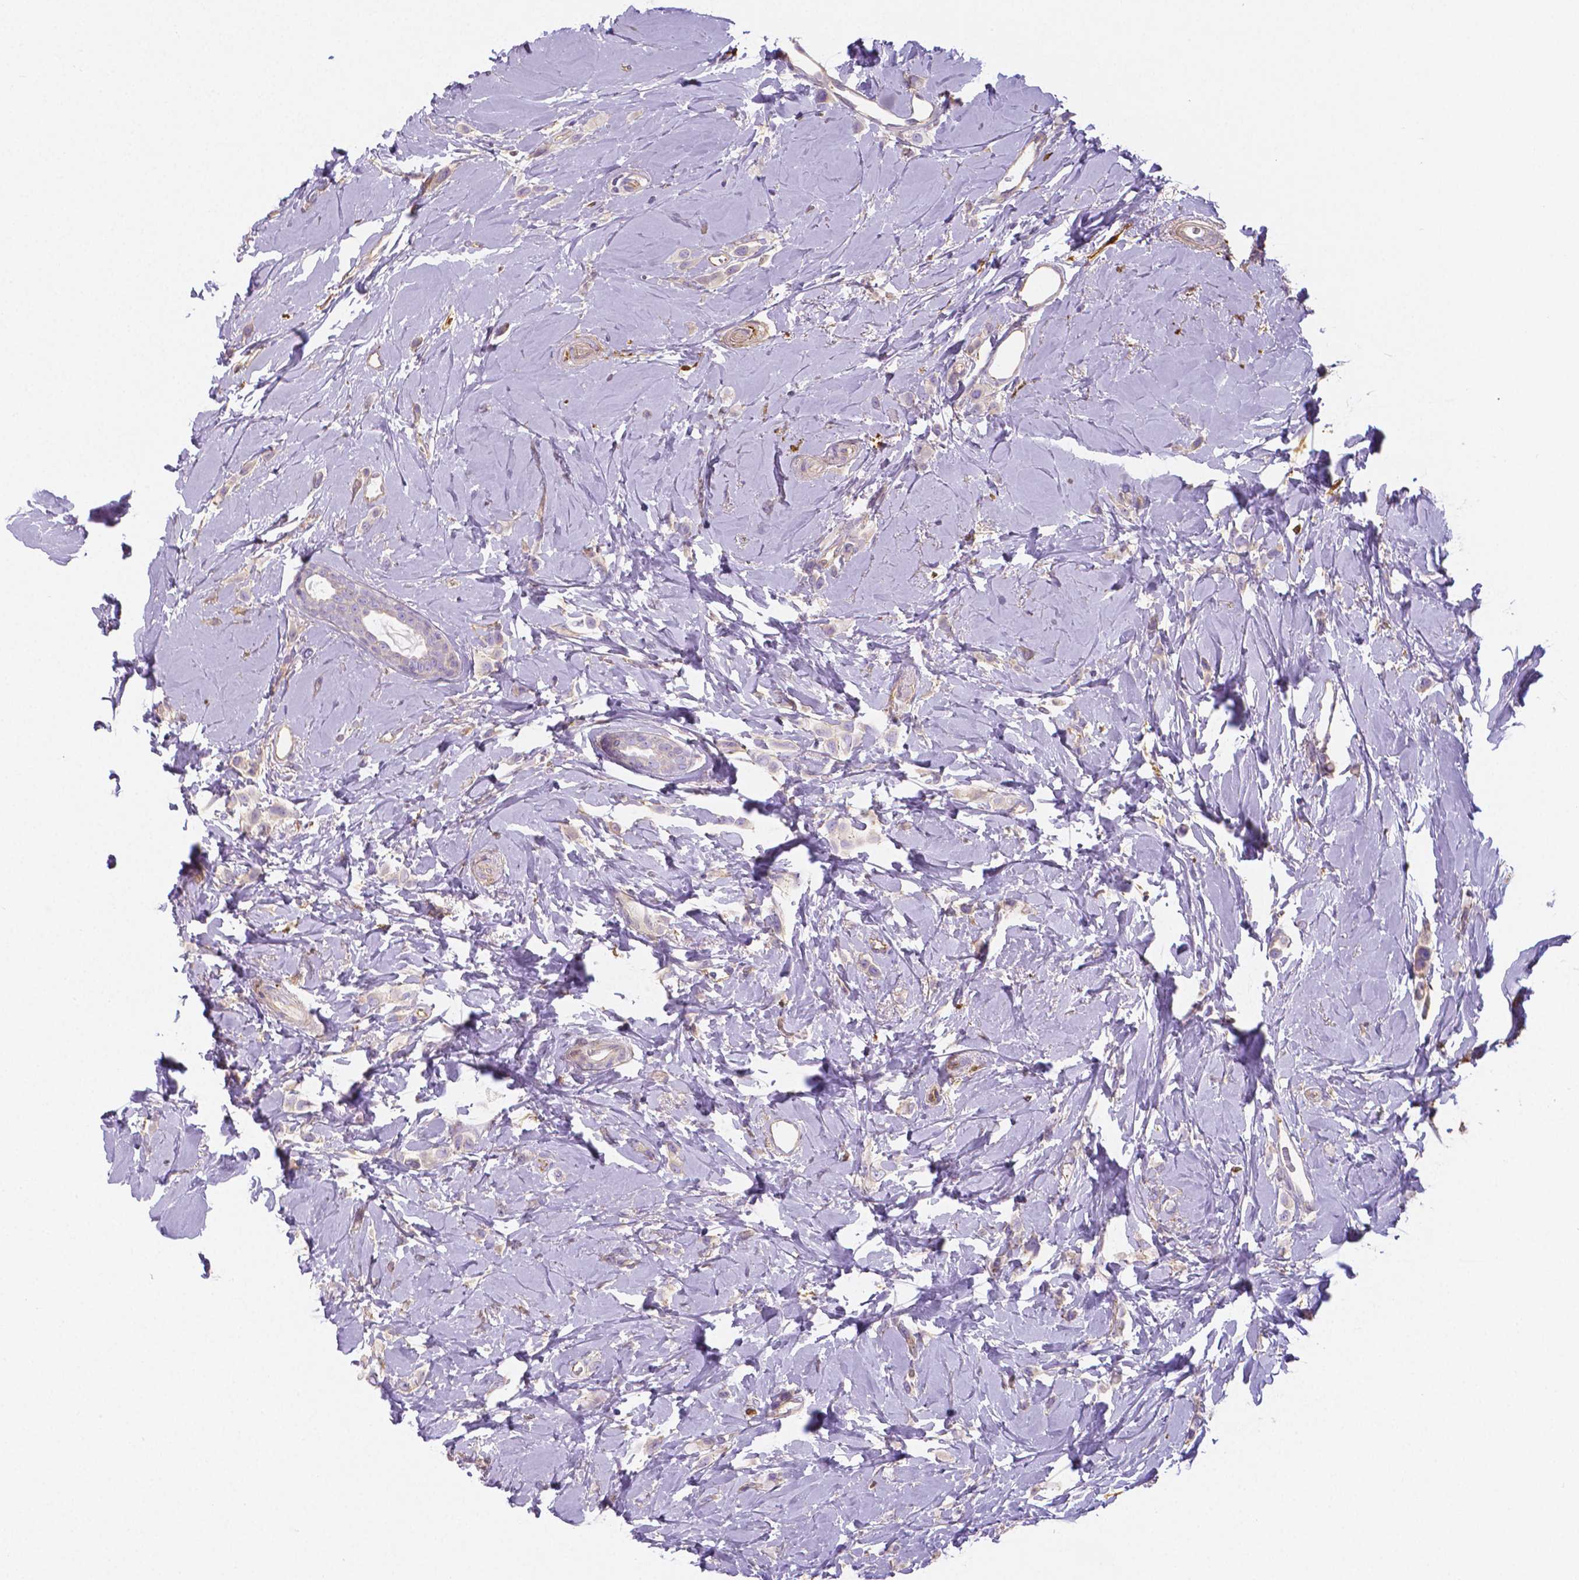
{"staining": {"intensity": "negative", "quantity": "none", "location": "none"}, "tissue": "breast cancer", "cell_type": "Tumor cells", "image_type": "cancer", "snomed": [{"axis": "morphology", "description": "Lobular carcinoma"}, {"axis": "topography", "description": "Breast"}], "caption": "Immunohistochemical staining of human lobular carcinoma (breast) shows no significant positivity in tumor cells.", "gene": "CRMP1", "patient": {"sex": "female", "age": 66}}